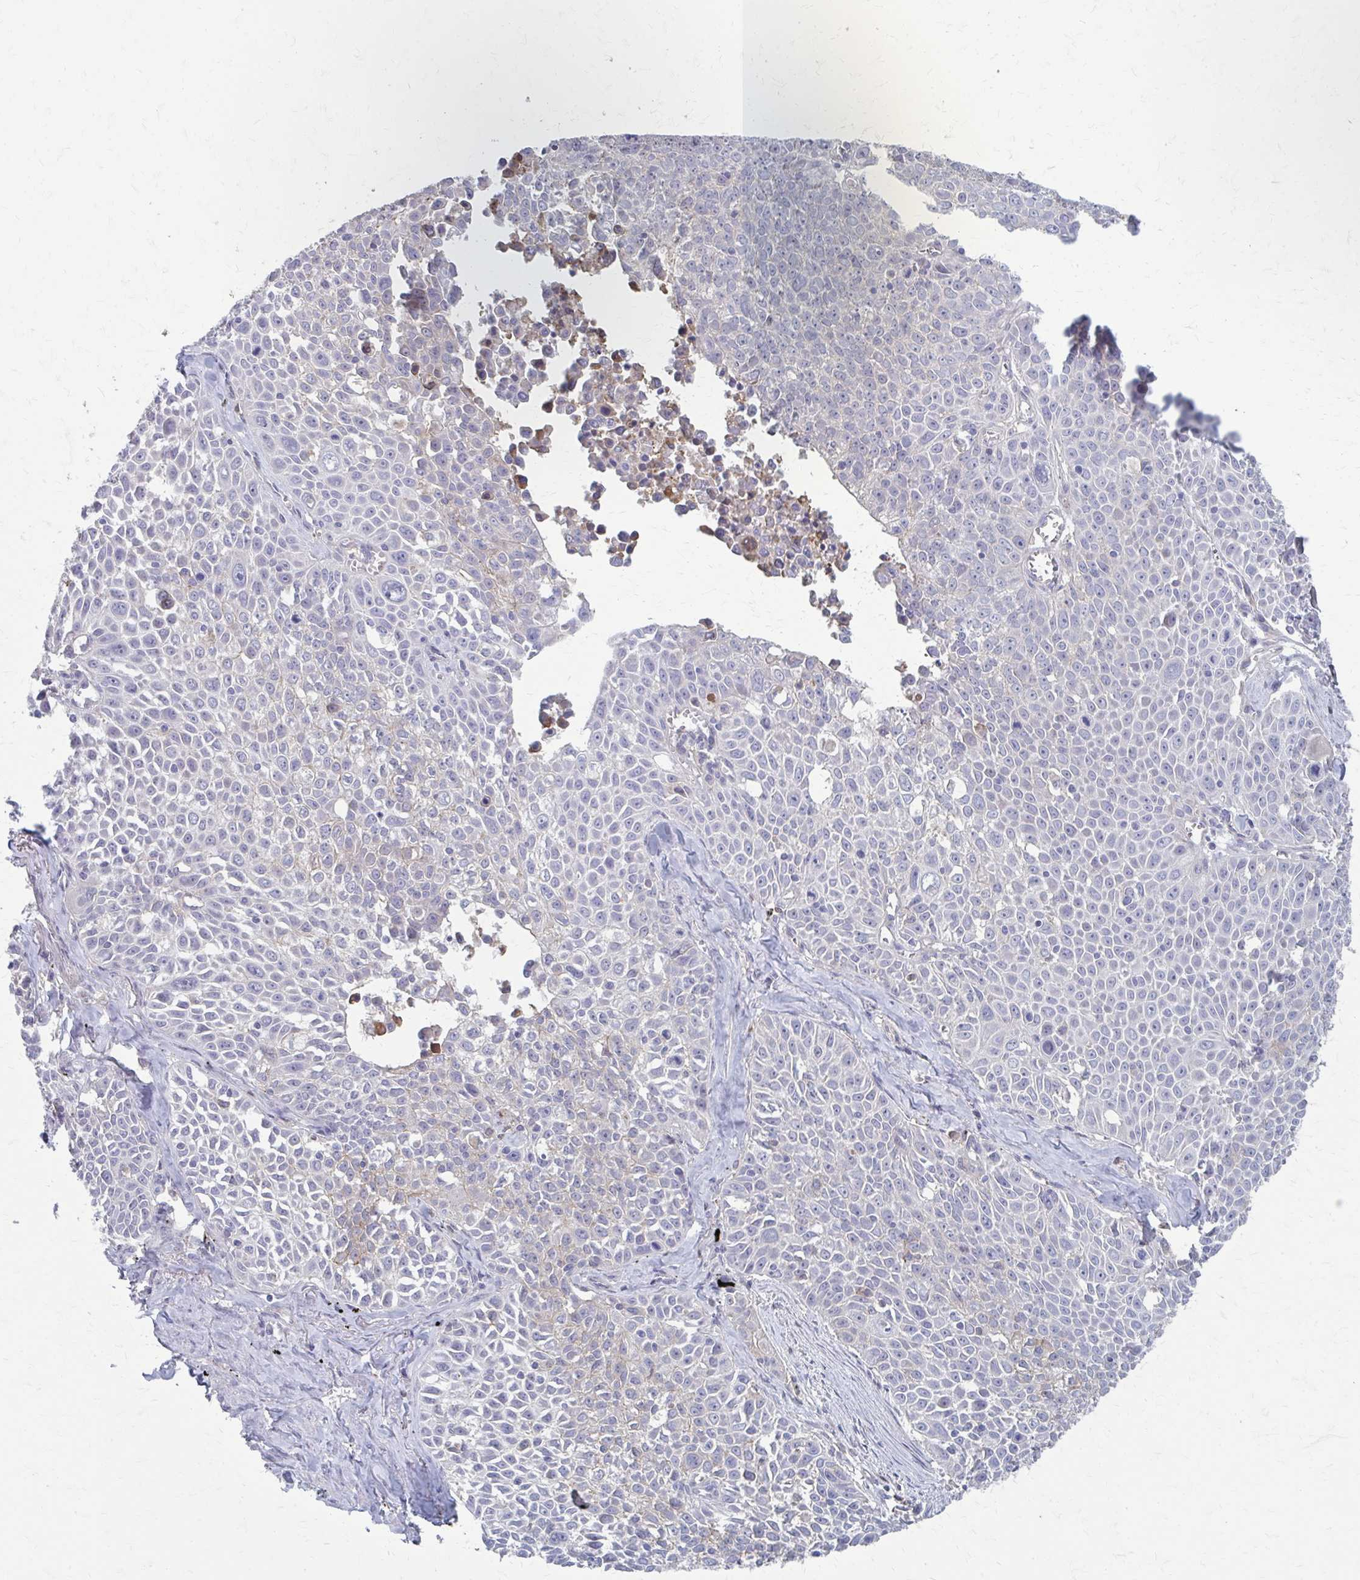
{"staining": {"intensity": "negative", "quantity": "none", "location": "none"}, "tissue": "lung cancer", "cell_type": "Tumor cells", "image_type": "cancer", "snomed": [{"axis": "morphology", "description": "Squamous cell carcinoma, NOS"}, {"axis": "morphology", "description": "Squamous cell carcinoma, metastatic, NOS"}, {"axis": "topography", "description": "Lymph node"}, {"axis": "topography", "description": "Lung"}], "caption": "A histopathology image of human lung cancer (metastatic squamous cell carcinoma) is negative for staining in tumor cells.", "gene": "MMP14", "patient": {"sex": "female", "age": 62}}